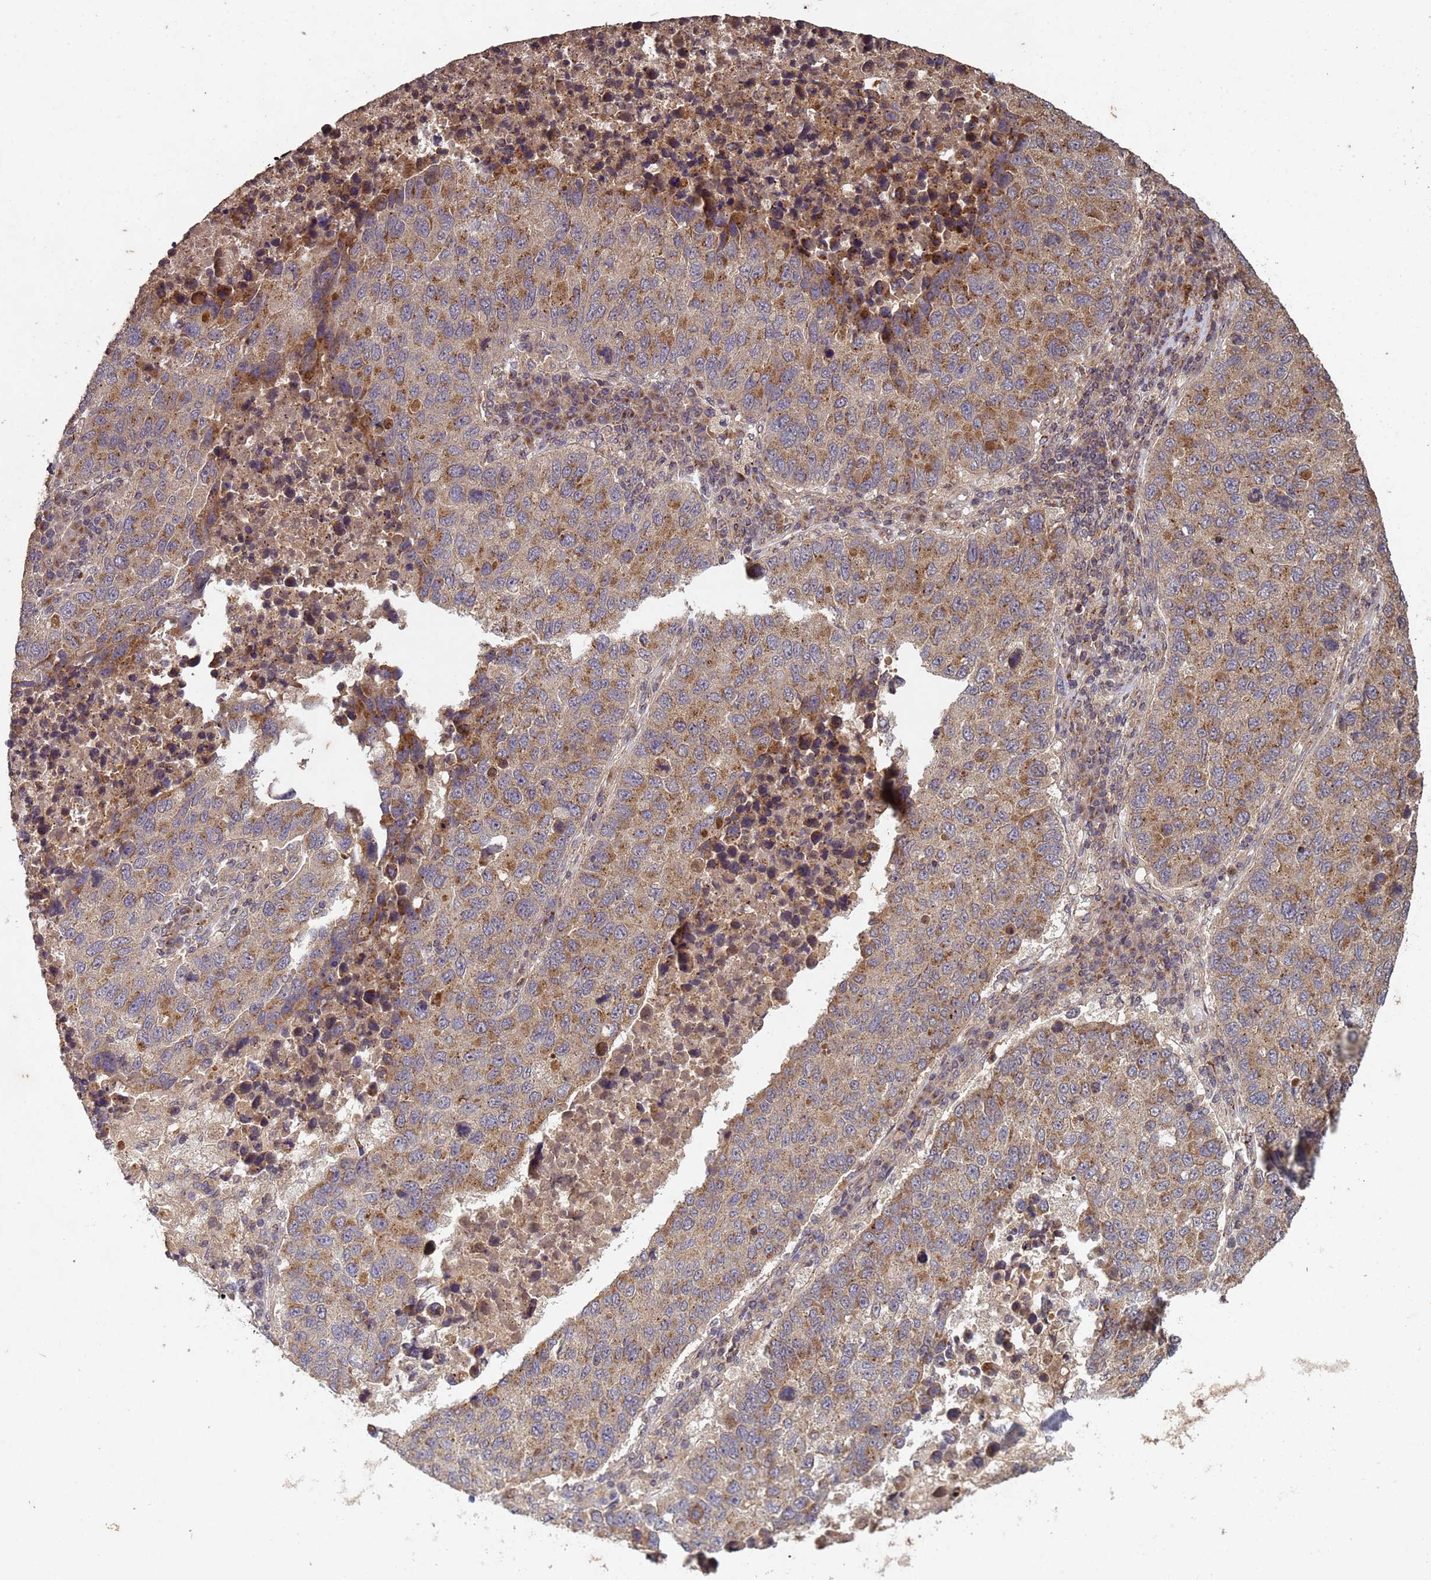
{"staining": {"intensity": "moderate", "quantity": "25%-75%", "location": "cytoplasmic/membranous"}, "tissue": "lung cancer", "cell_type": "Tumor cells", "image_type": "cancer", "snomed": [{"axis": "morphology", "description": "Squamous cell carcinoma, NOS"}, {"axis": "topography", "description": "Lung"}], "caption": "This image displays immunohistochemistry (IHC) staining of squamous cell carcinoma (lung), with medium moderate cytoplasmic/membranous expression in approximately 25%-75% of tumor cells.", "gene": "FASTKD1", "patient": {"sex": "male", "age": 73}}